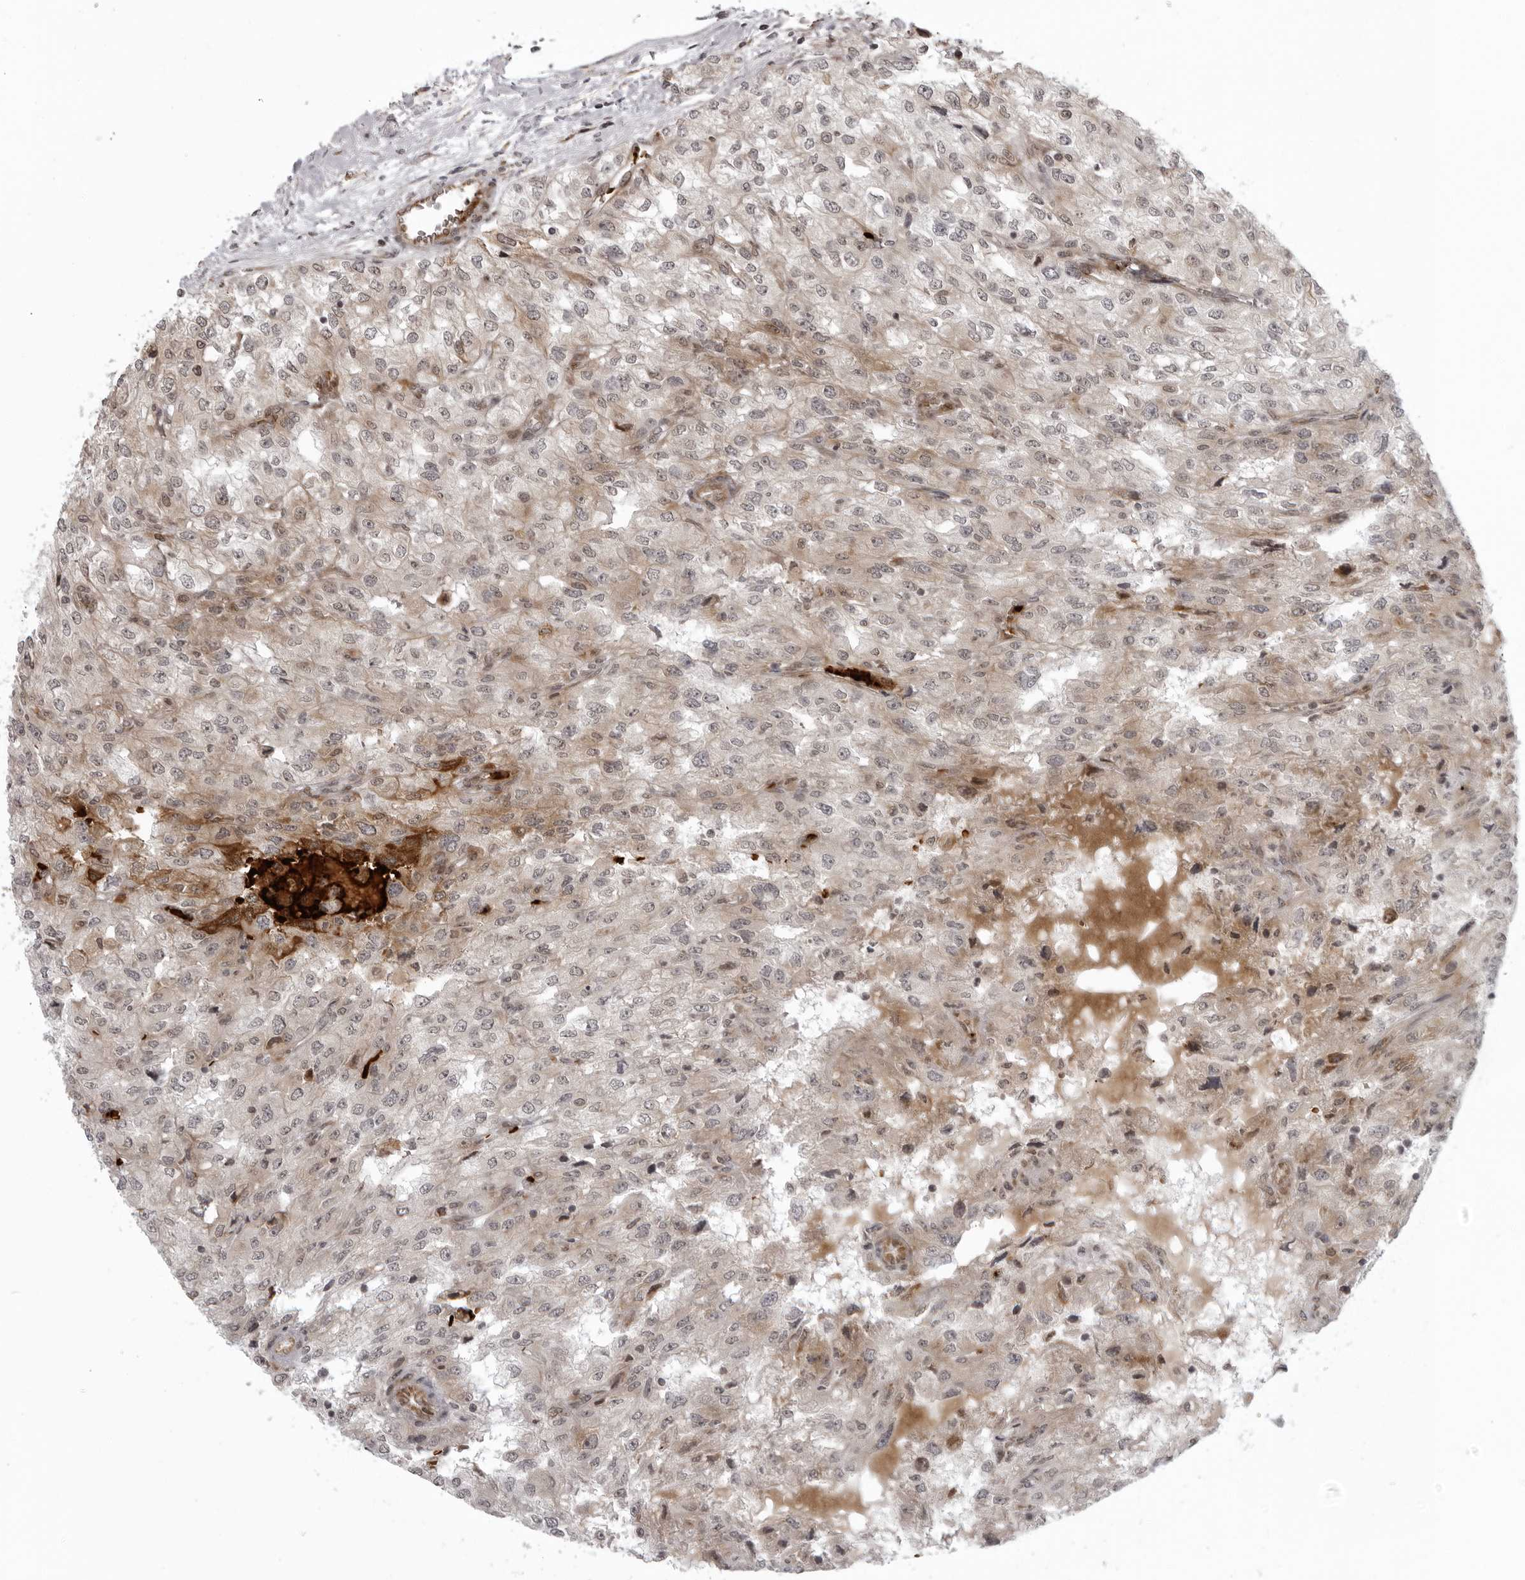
{"staining": {"intensity": "weak", "quantity": "25%-75%", "location": "cytoplasmic/membranous"}, "tissue": "renal cancer", "cell_type": "Tumor cells", "image_type": "cancer", "snomed": [{"axis": "morphology", "description": "Adenocarcinoma, NOS"}, {"axis": "topography", "description": "Kidney"}], "caption": "Weak cytoplasmic/membranous expression is appreciated in about 25%-75% of tumor cells in renal cancer. The protein of interest is shown in brown color, while the nuclei are stained blue.", "gene": "THOP1", "patient": {"sex": "female", "age": 54}}